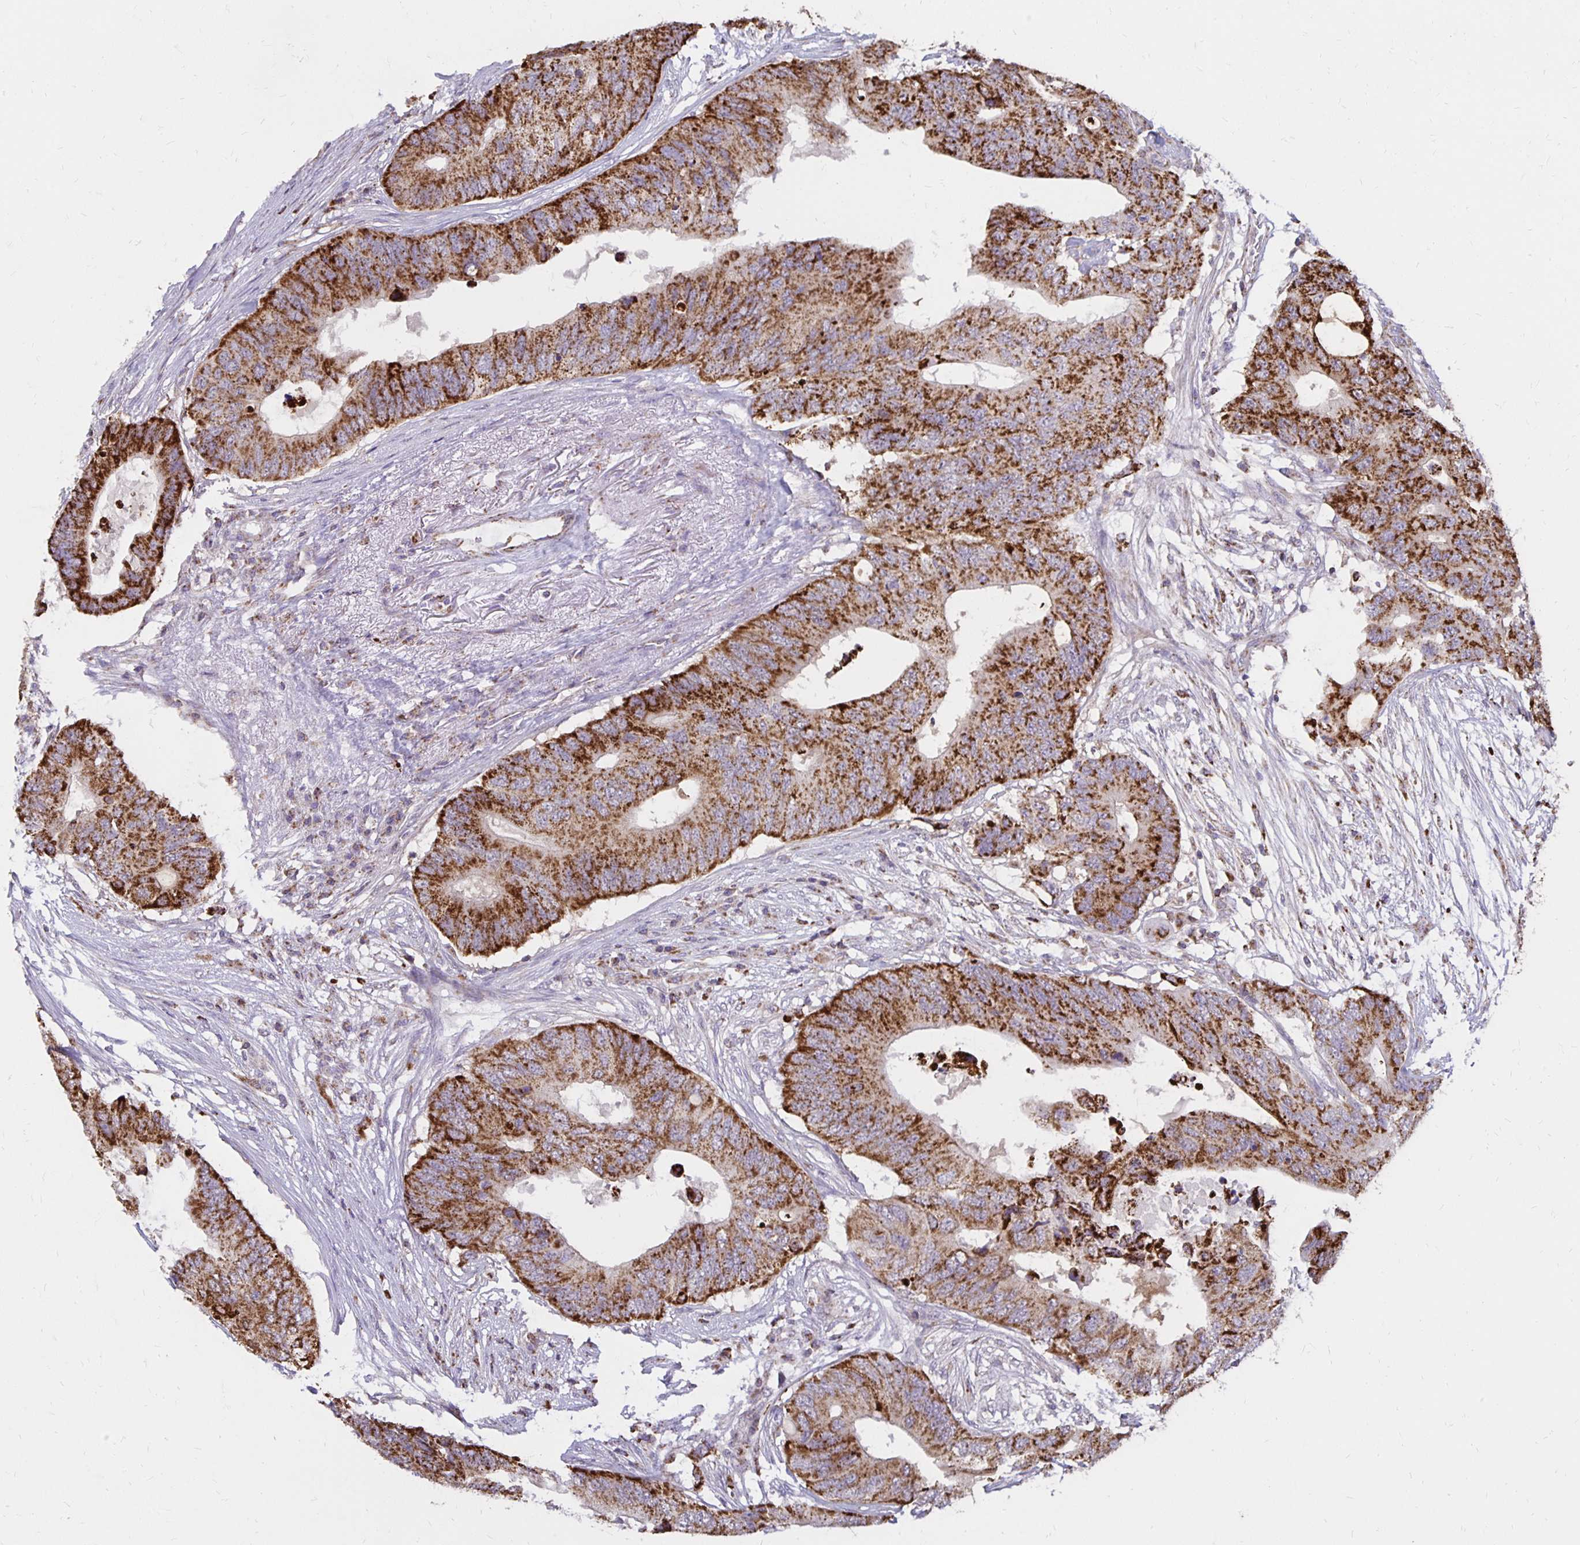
{"staining": {"intensity": "strong", "quantity": ">75%", "location": "cytoplasmic/membranous"}, "tissue": "colorectal cancer", "cell_type": "Tumor cells", "image_type": "cancer", "snomed": [{"axis": "morphology", "description": "Adenocarcinoma, NOS"}, {"axis": "topography", "description": "Colon"}], "caption": "Protein expression analysis of human colorectal cancer (adenocarcinoma) reveals strong cytoplasmic/membranous staining in approximately >75% of tumor cells.", "gene": "IER3", "patient": {"sex": "male", "age": 71}}